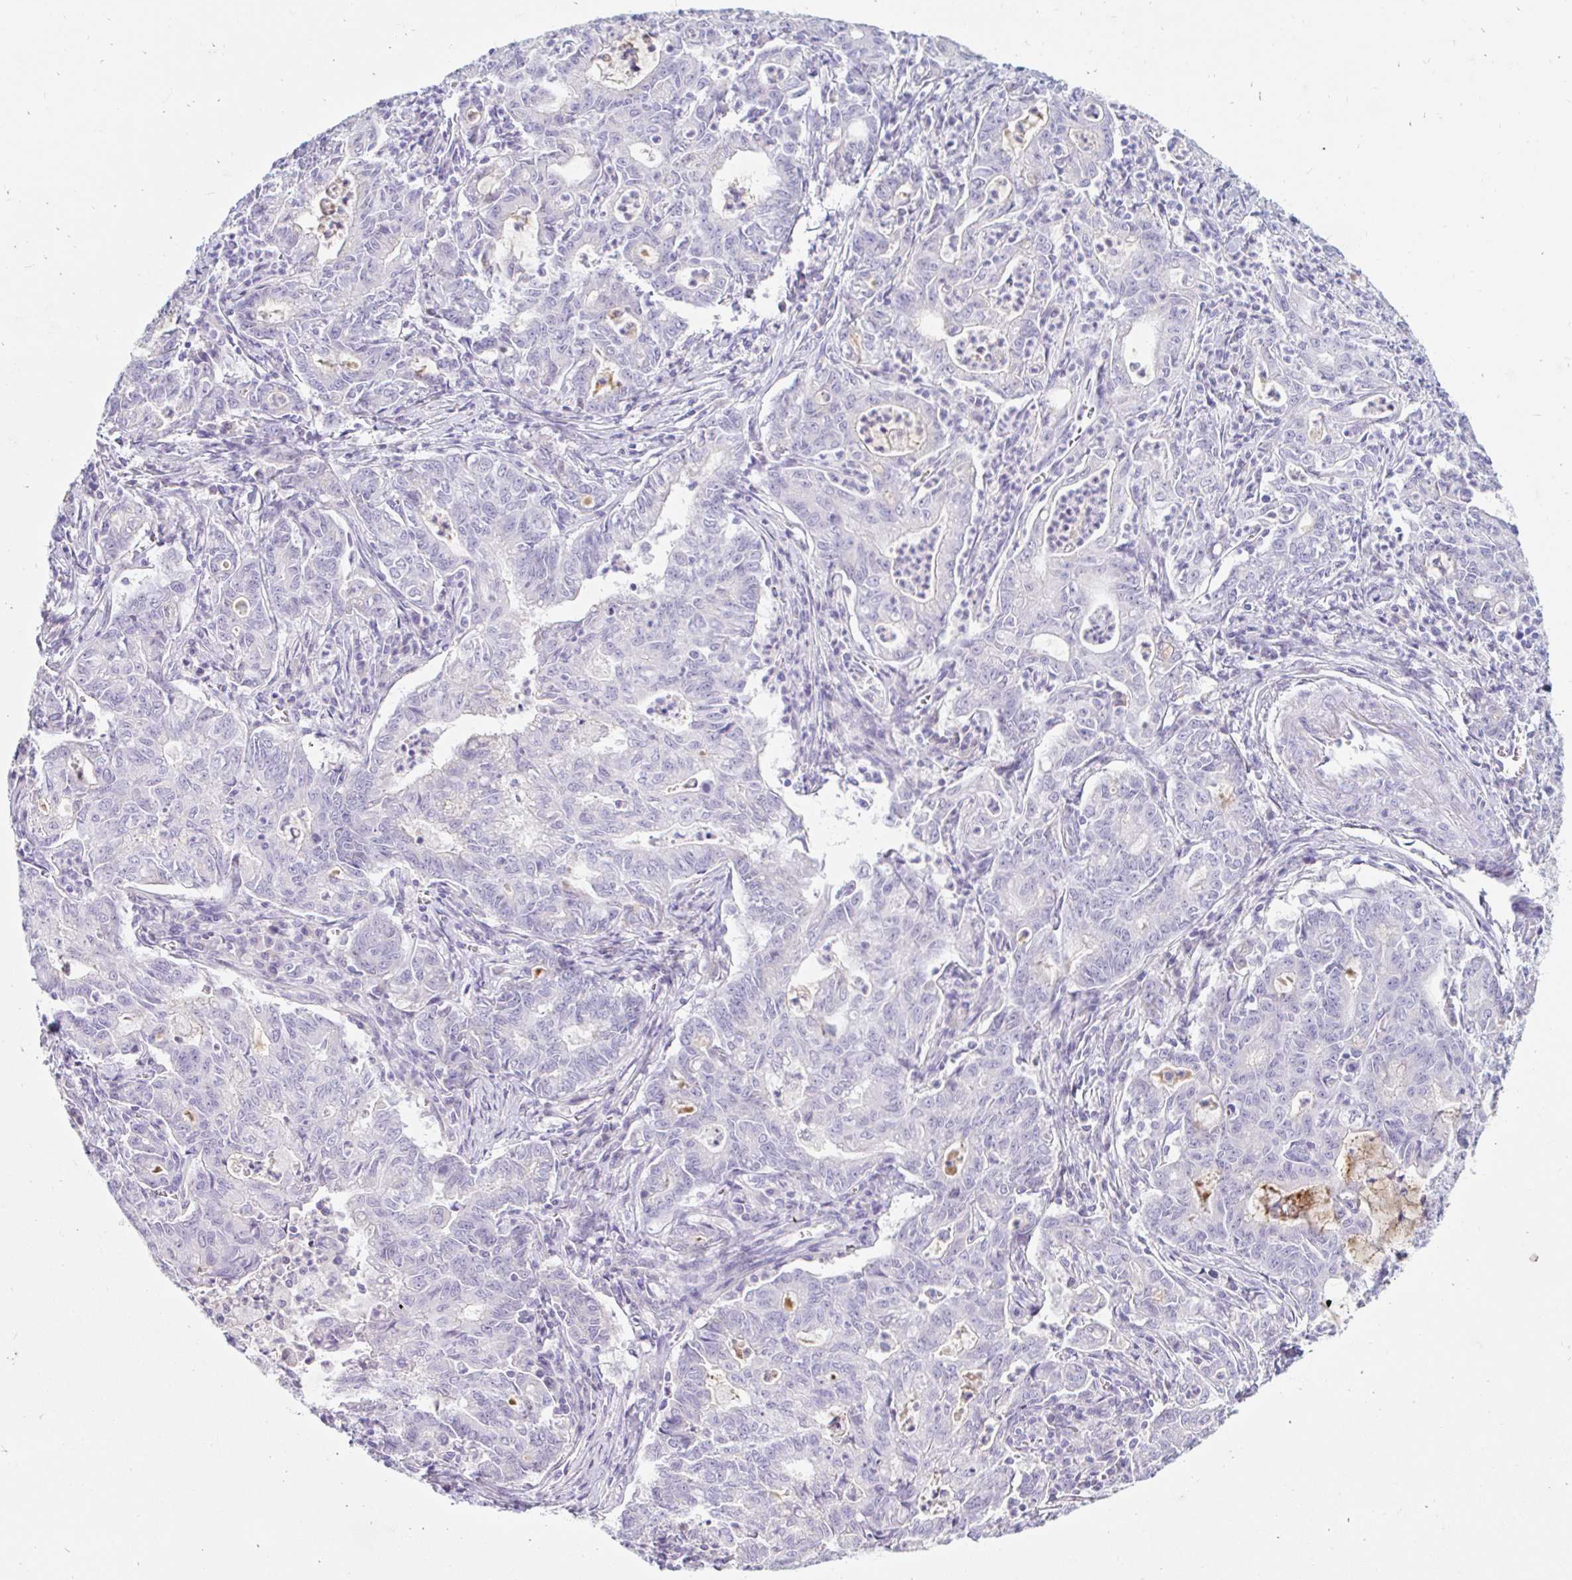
{"staining": {"intensity": "negative", "quantity": "none", "location": "none"}, "tissue": "stomach cancer", "cell_type": "Tumor cells", "image_type": "cancer", "snomed": [{"axis": "morphology", "description": "Adenocarcinoma, NOS"}, {"axis": "topography", "description": "Stomach, upper"}], "caption": "Human stomach cancer (adenocarcinoma) stained for a protein using immunohistochemistry displays no positivity in tumor cells.", "gene": "TEX44", "patient": {"sex": "female", "age": 79}}